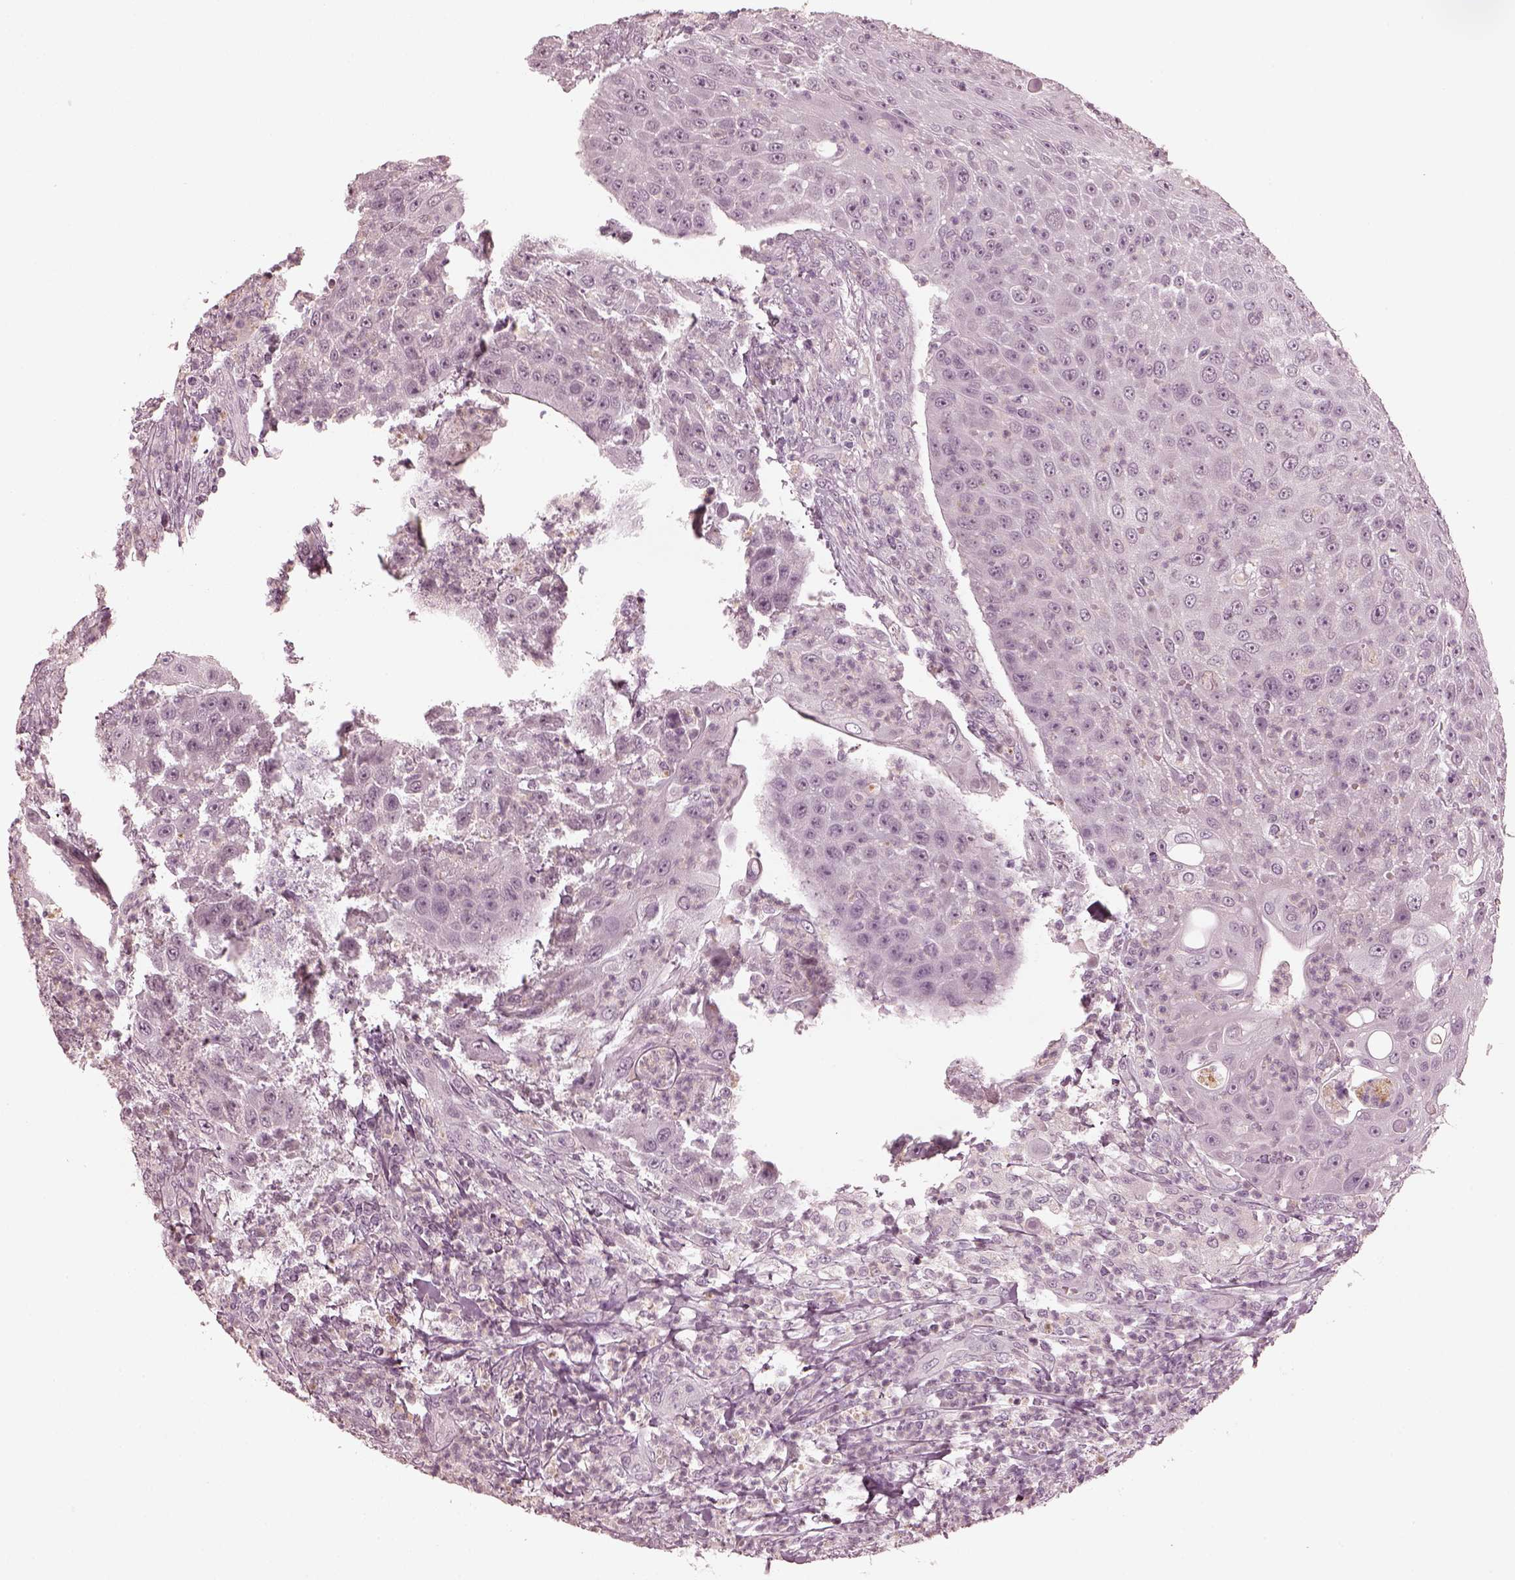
{"staining": {"intensity": "negative", "quantity": "none", "location": "none"}, "tissue": "head and neck cancer", "cell_type": "Tumor cells", "image_type": "cancer", "snomed": [{"axis": "morphology", "description": "Squamous cell carcinoma, NOS"}, {"axis": "topography", "description": "Head-Neck"}], "caption": "DAB (3,3'-diaminobenzidine) immunohistochemical staining of human squamous cell carcinoma (head and neck) shows no significant positivity in tumor cells.", "gene": "CCDC170", "patient": {"sex": "male", "age": 69}}